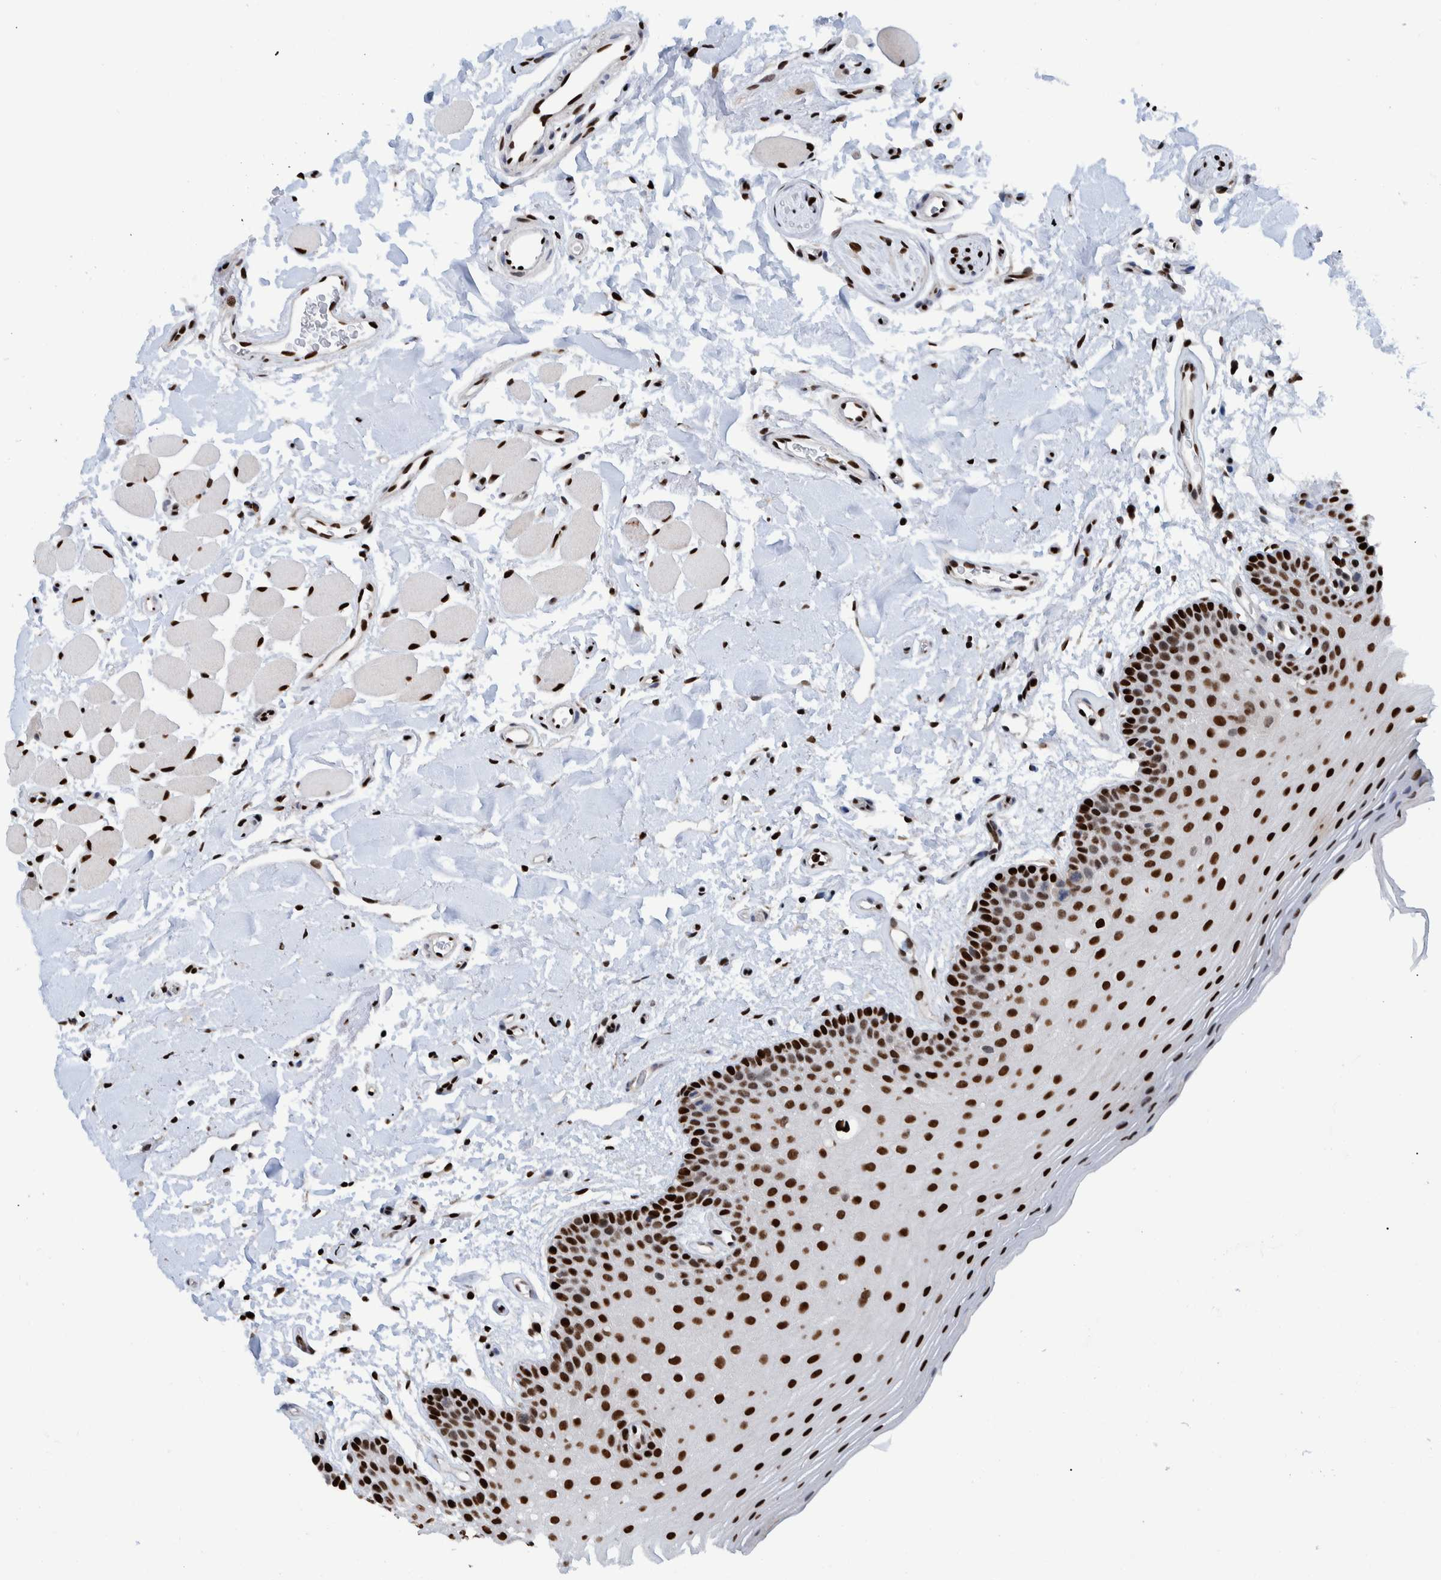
{"staining": {"intensity": "strong", "quantity": ">75%", "location": "nuclear"}, "tissue": "oral mucosa", "cell_type": "Squamous epithelial cells", "image_type": "normal", "snomed": [{"axis": "morphology", "description": "Normal tissue, NOS"}, {"axis": "topography", "description": "Oral tissue"}], "caption": "Protein analysis of benign oral mucosa exhibits strong nuclear expression in about >75% of squamous epithelial cells. The staining was performed using DAB (3,3'-diaminobenzidine) to visualize the protein expression in brown, while the nuclei were stained in blue with hematoxylin (Magnification: 20x).", "gene": "HEATR9", "patient": {"sex": "male", "age": 62}}